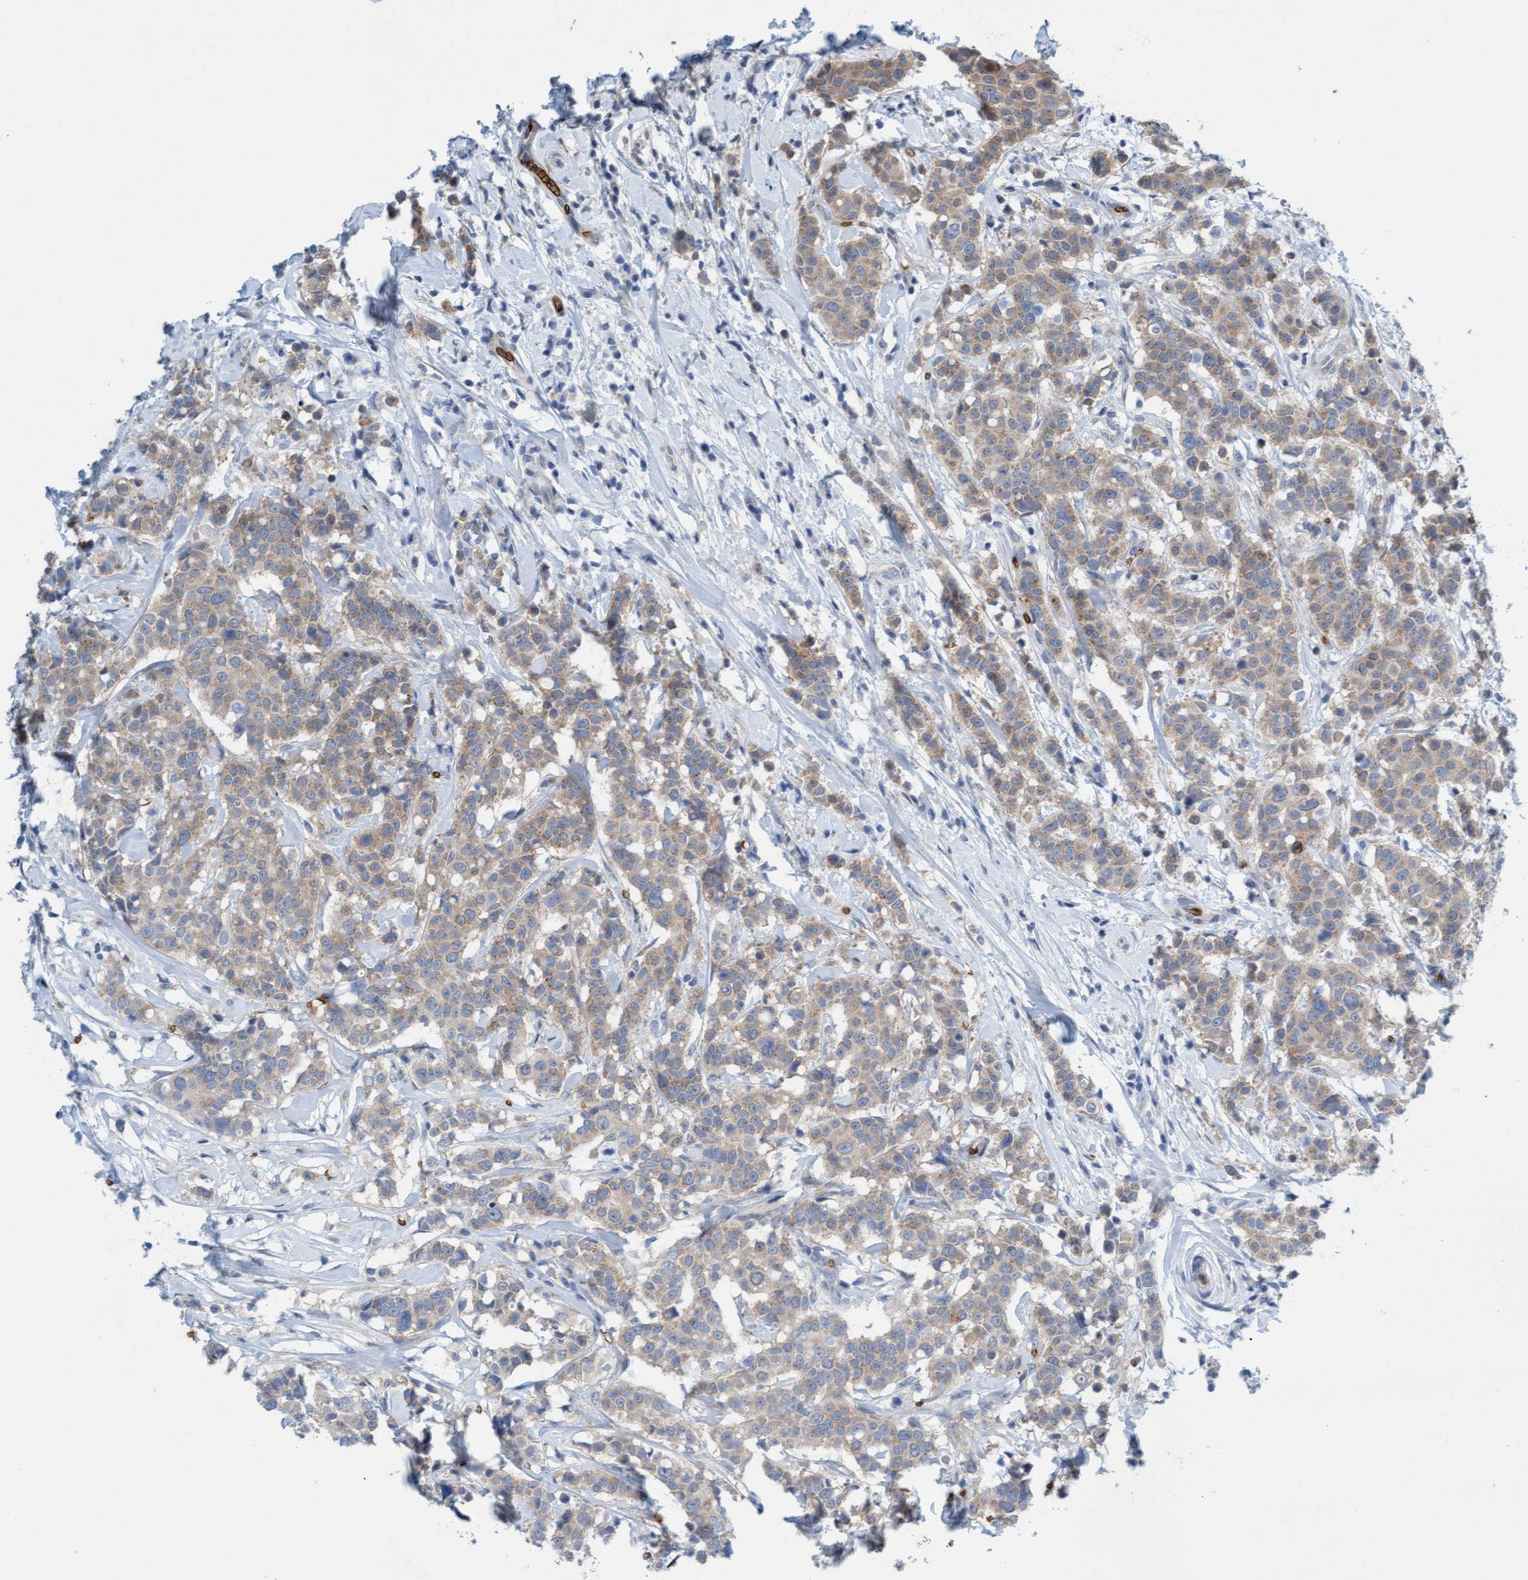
{"staining": {"intensity": "weak", "quantity": ">75%", "location": "cytoplasmic/membranous"}, "tissue": "breast cancer", "cell_type": "Tumor cells", "image_type": "cancer", "snomed": [{"axis": "morphology", "description": "Duct carcinoma"}, {"axis": "topography", "description": "Breast"}], "caption": "A photomicrograph showing weak cytoplasmic/membranous staining in approximately >75% of tumor cells in breast cancer (invasive ductal carcinoma), as visualized by brown immunohistochemical staining.", "gene": "SPEM2", "patient": {"sex": "female", "age": 27}}